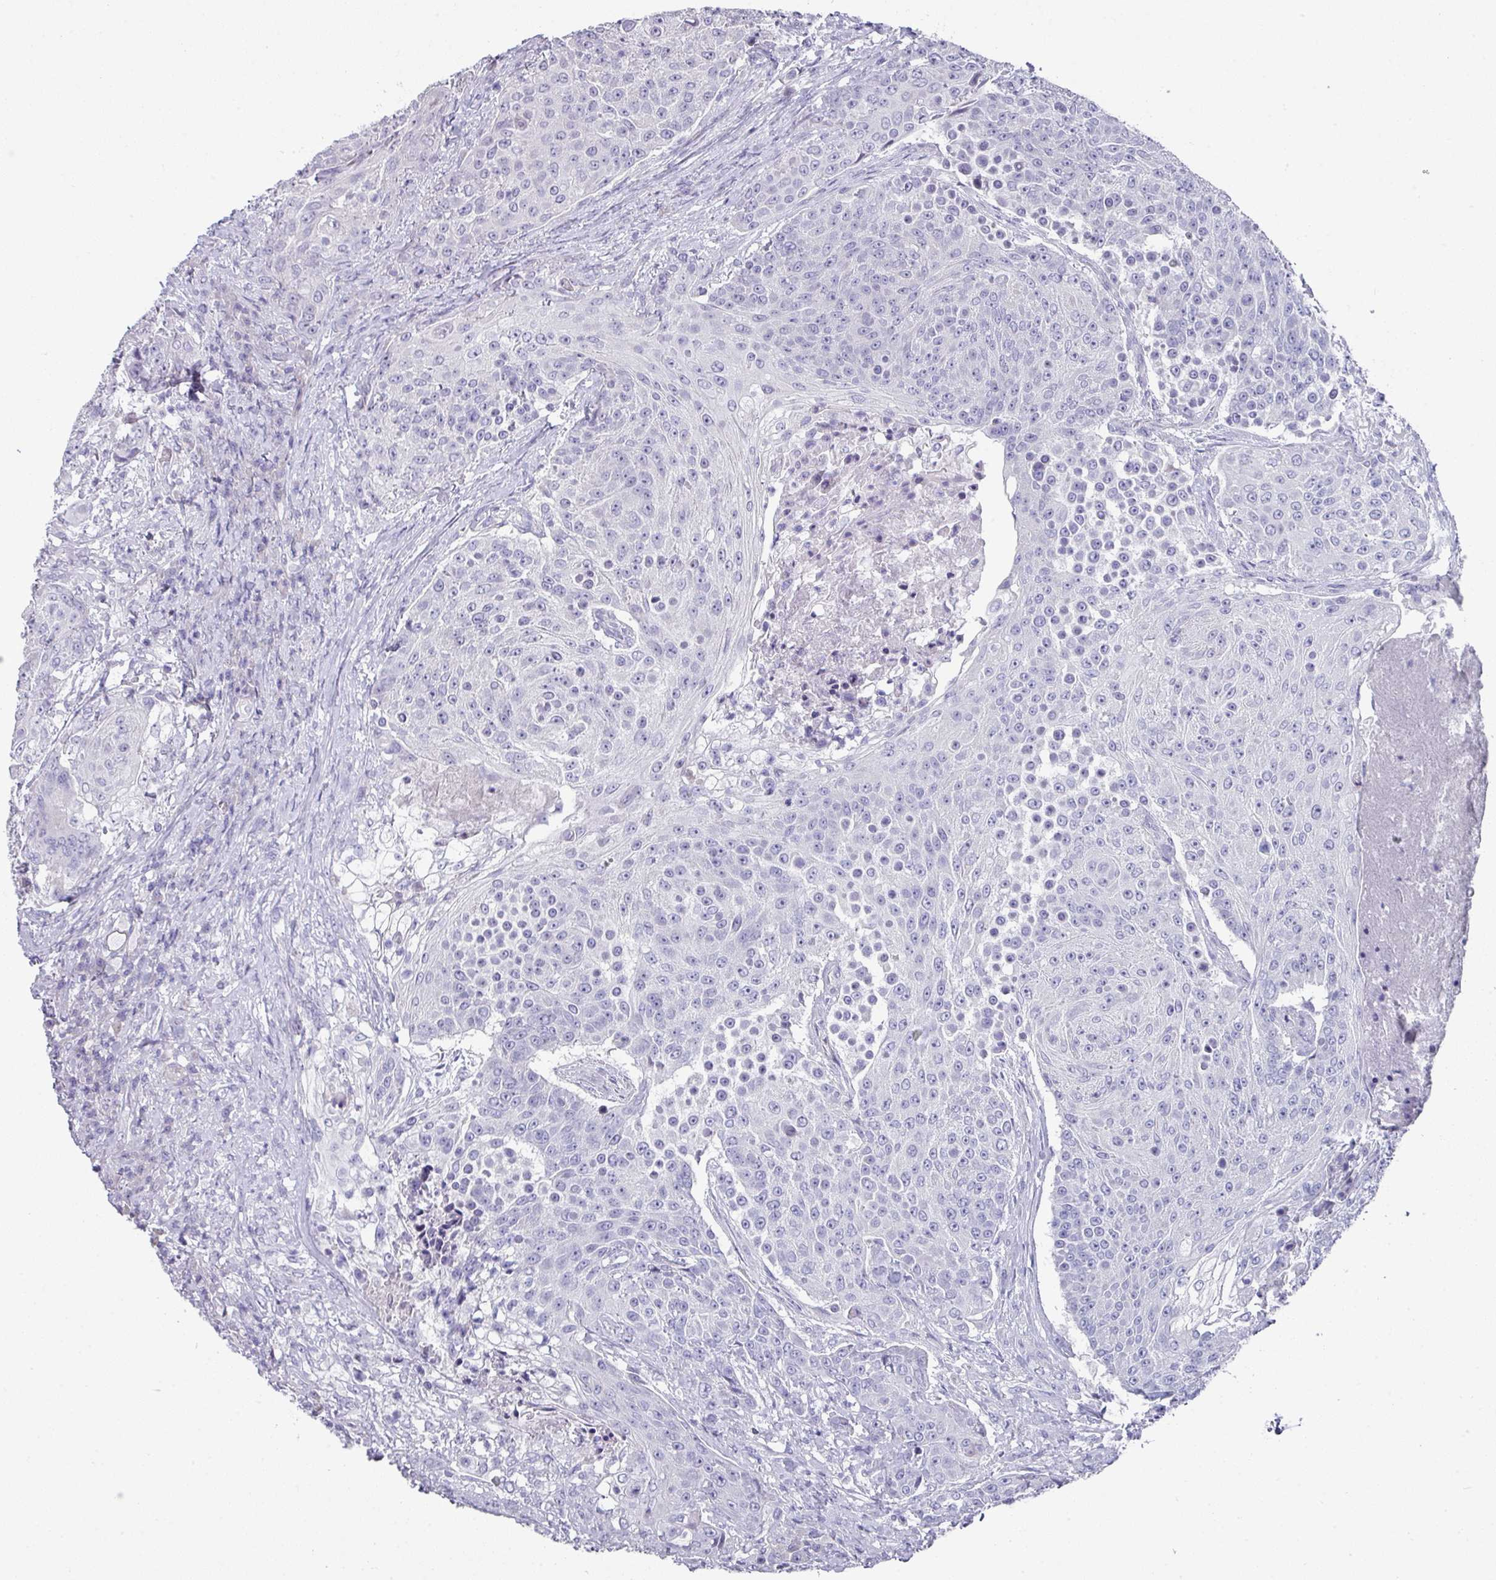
{"staining": {"intensity": "negative", "quantity": "none", "location": "none"}, "tissue": "urothelial cancer", "cell_type": "Tumor cells", "image_type": "cancer", "snomed": [{"axis": "morphology", "description": "Urothelial carcinoma, High grade"}, {"axis": "topography", "description": "Urinary bladder"}], "caption": "Histopathology image shows no protein positivity in tumor cells of urothelial carcinoma (high-grade) tissue.", "gene": "DEFB115", "patient": {"sex": "female", "age": 63}}